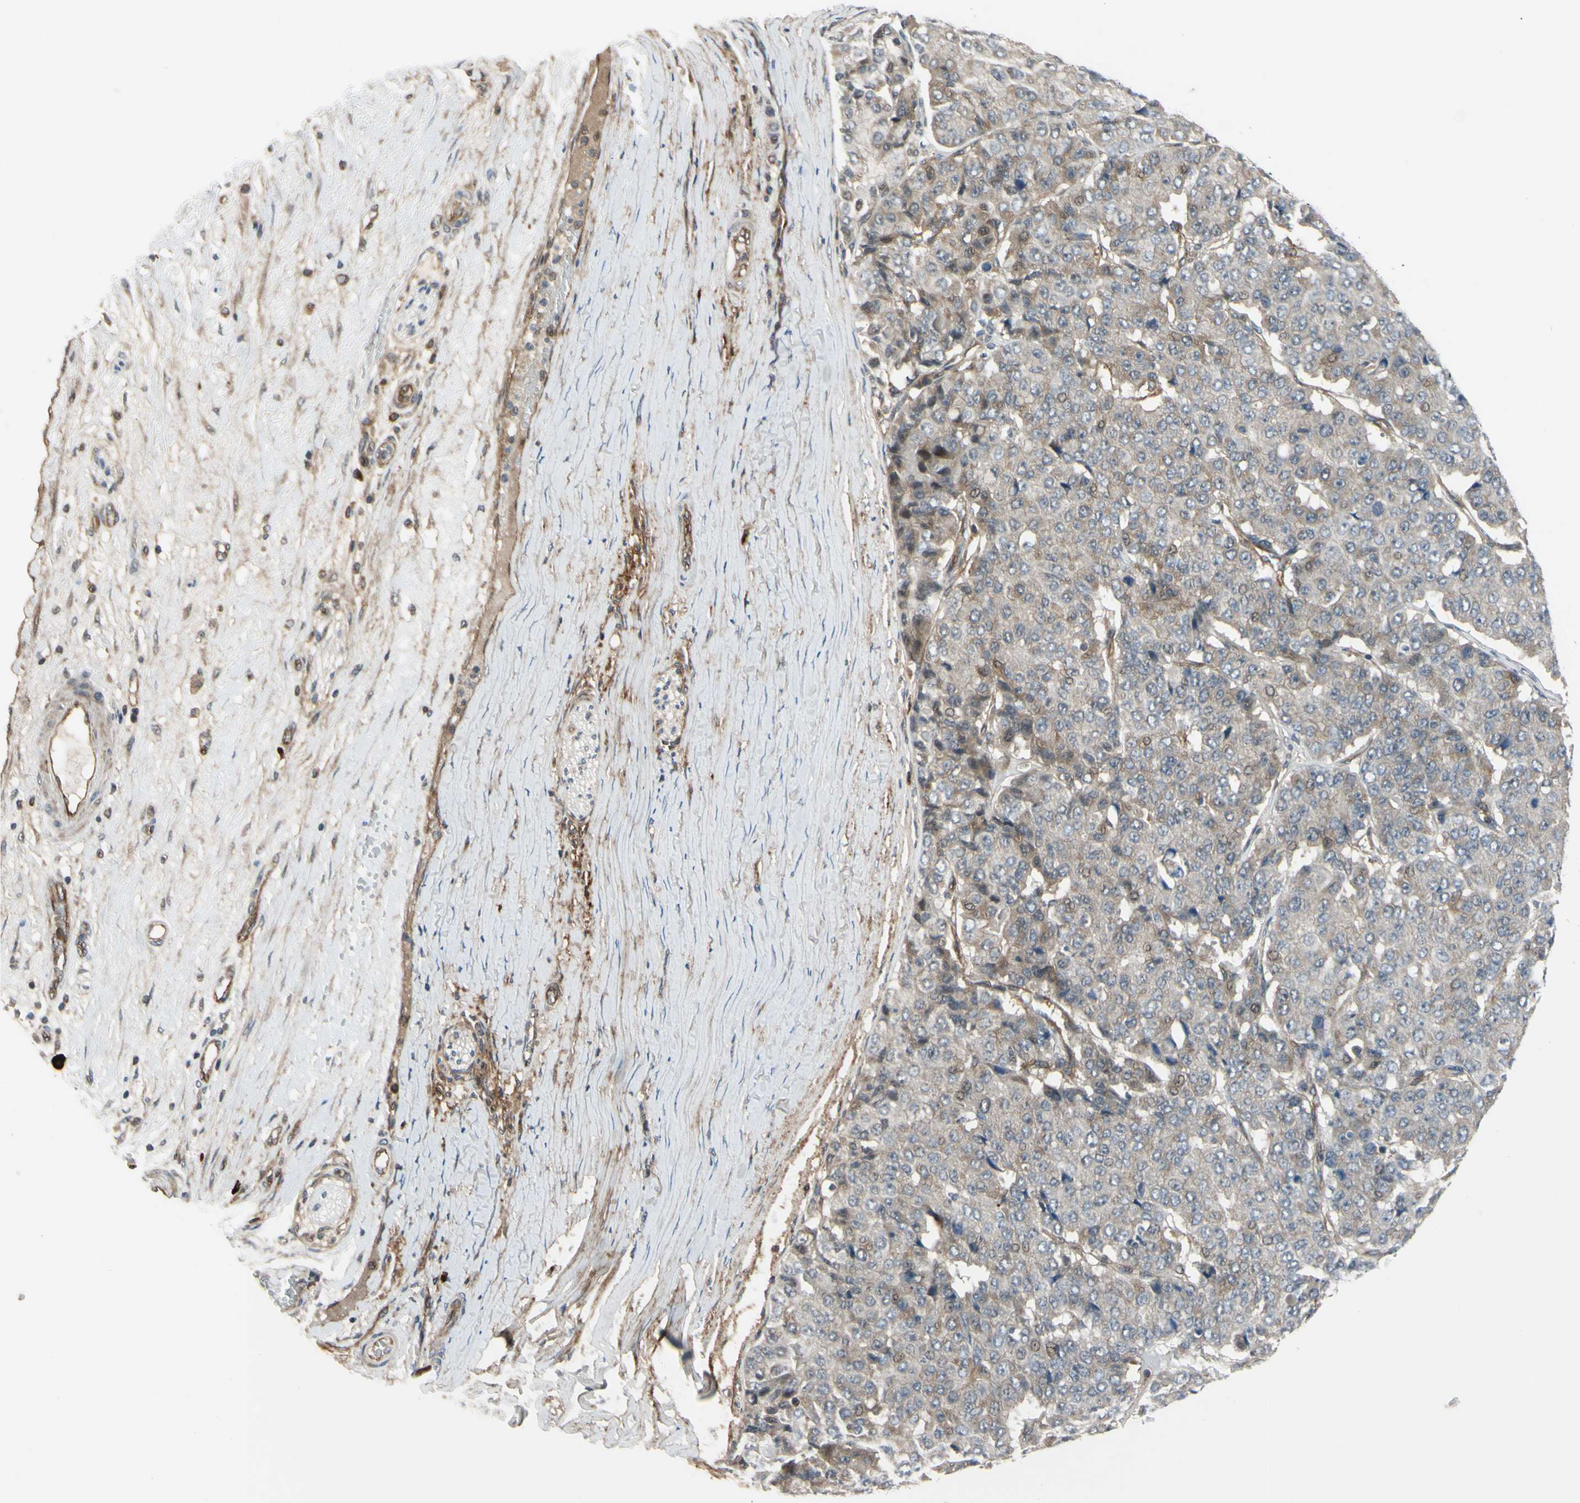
{"staining": {"intensity": "moderate", "quantity": ">75%", "location": "cytoplasmic/membranous,nuclear"}, "tissue": "pancreatic cancer", "cell_type": "Tumor cells", "image_type": "cancer", "snomed": [{"axis": "morphology", "description": "Adenocarcinoma, NOS"}, {"axis": "topography", "description": "Pancreas"}], "caption": "A brown stain shows moderate cytoplasmic/membranous and nuclear expression of a protein in adenocarcinoma (pancreatic) tumor cells. The staining was performed using DAB, with brown indicating positive protein expression. Nuclei are stained blue with hematoxylin.", "gene": "COMMD9", "patient": {"sex": "male", "age": 50}}